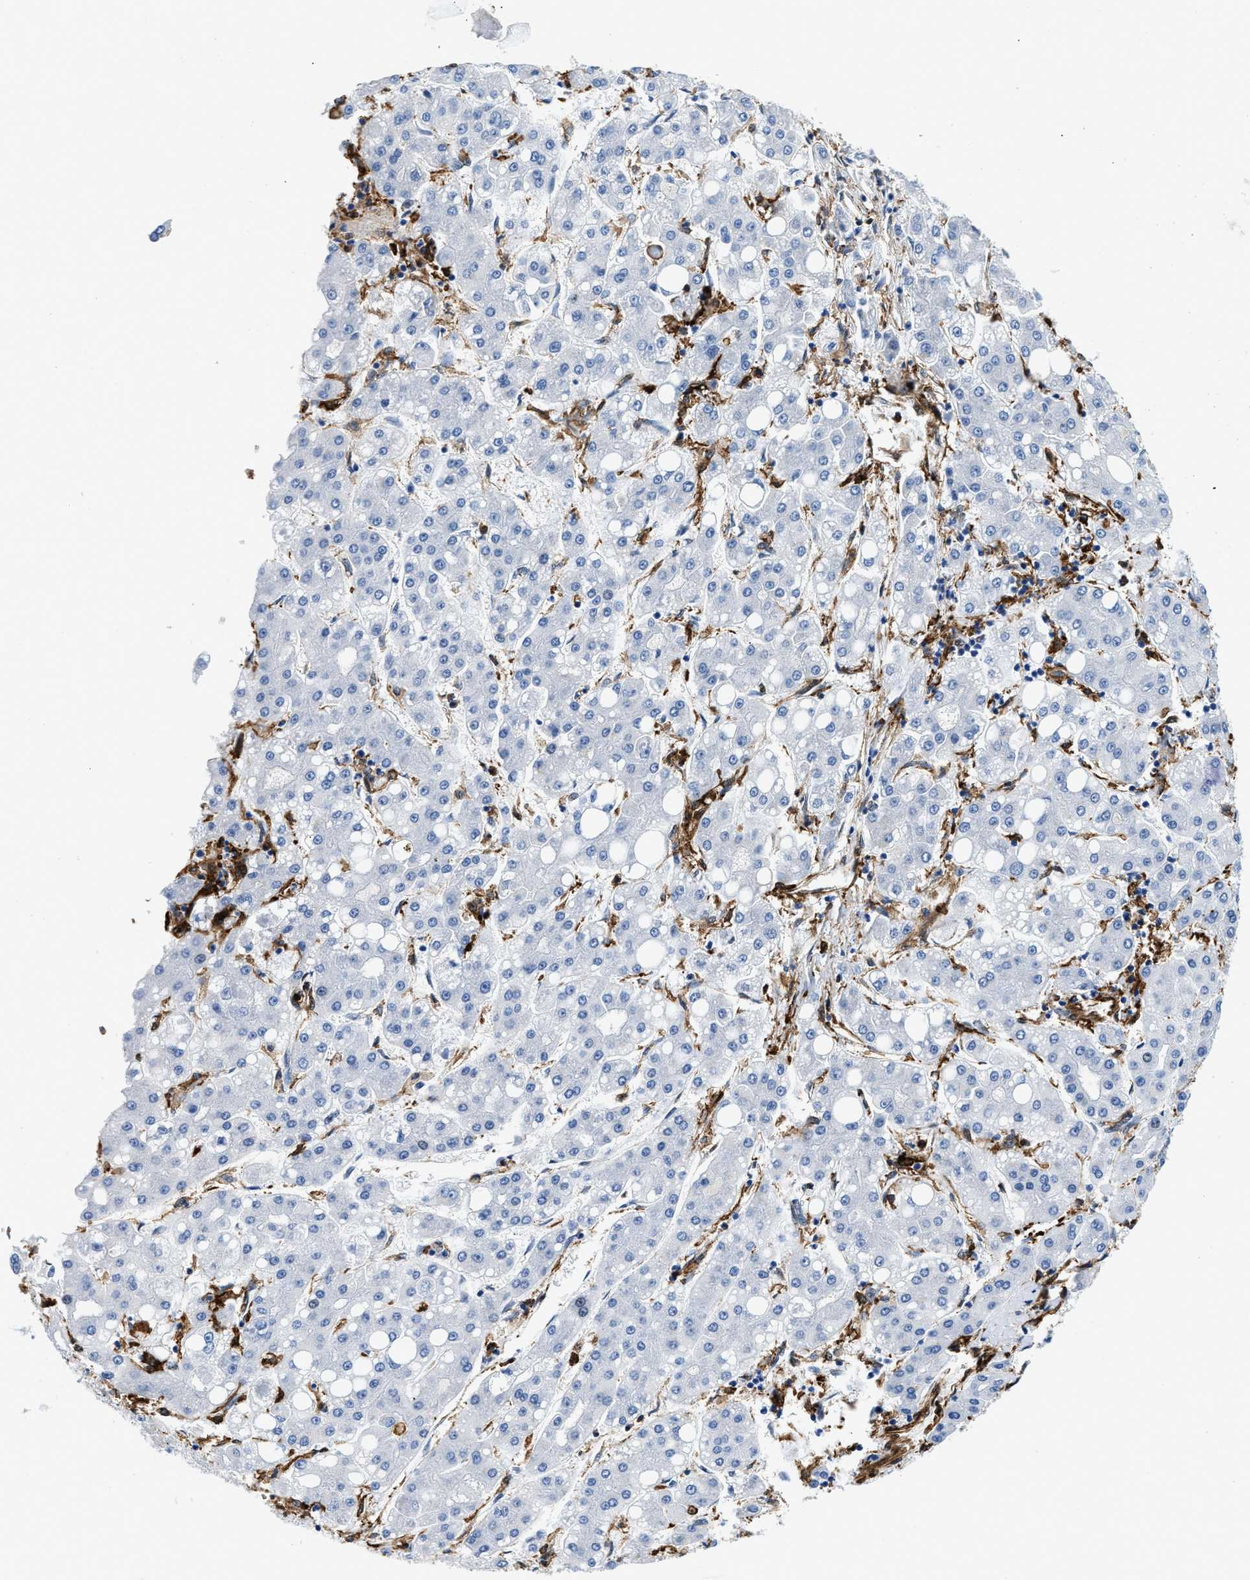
{"staining": {"intensity": "negative", "quantity": "none", "location": "none"}, "tissue": "liver cancer", "cell_type": "Tumor cells", "image_type": "cancer", "snomed": [{"axis": "morphology", "description": "Carcinoma, Hepatocellular, NOS"}, {"axis": "topography", "description": "Liver"}], "caption": "Liver hepatocellular carcinoma stained for a protein using immunohistochemistry (IHC) displays no expression tumor cells.", "gene": "GSN", "patient": {"sex": "male", "age": 65}}